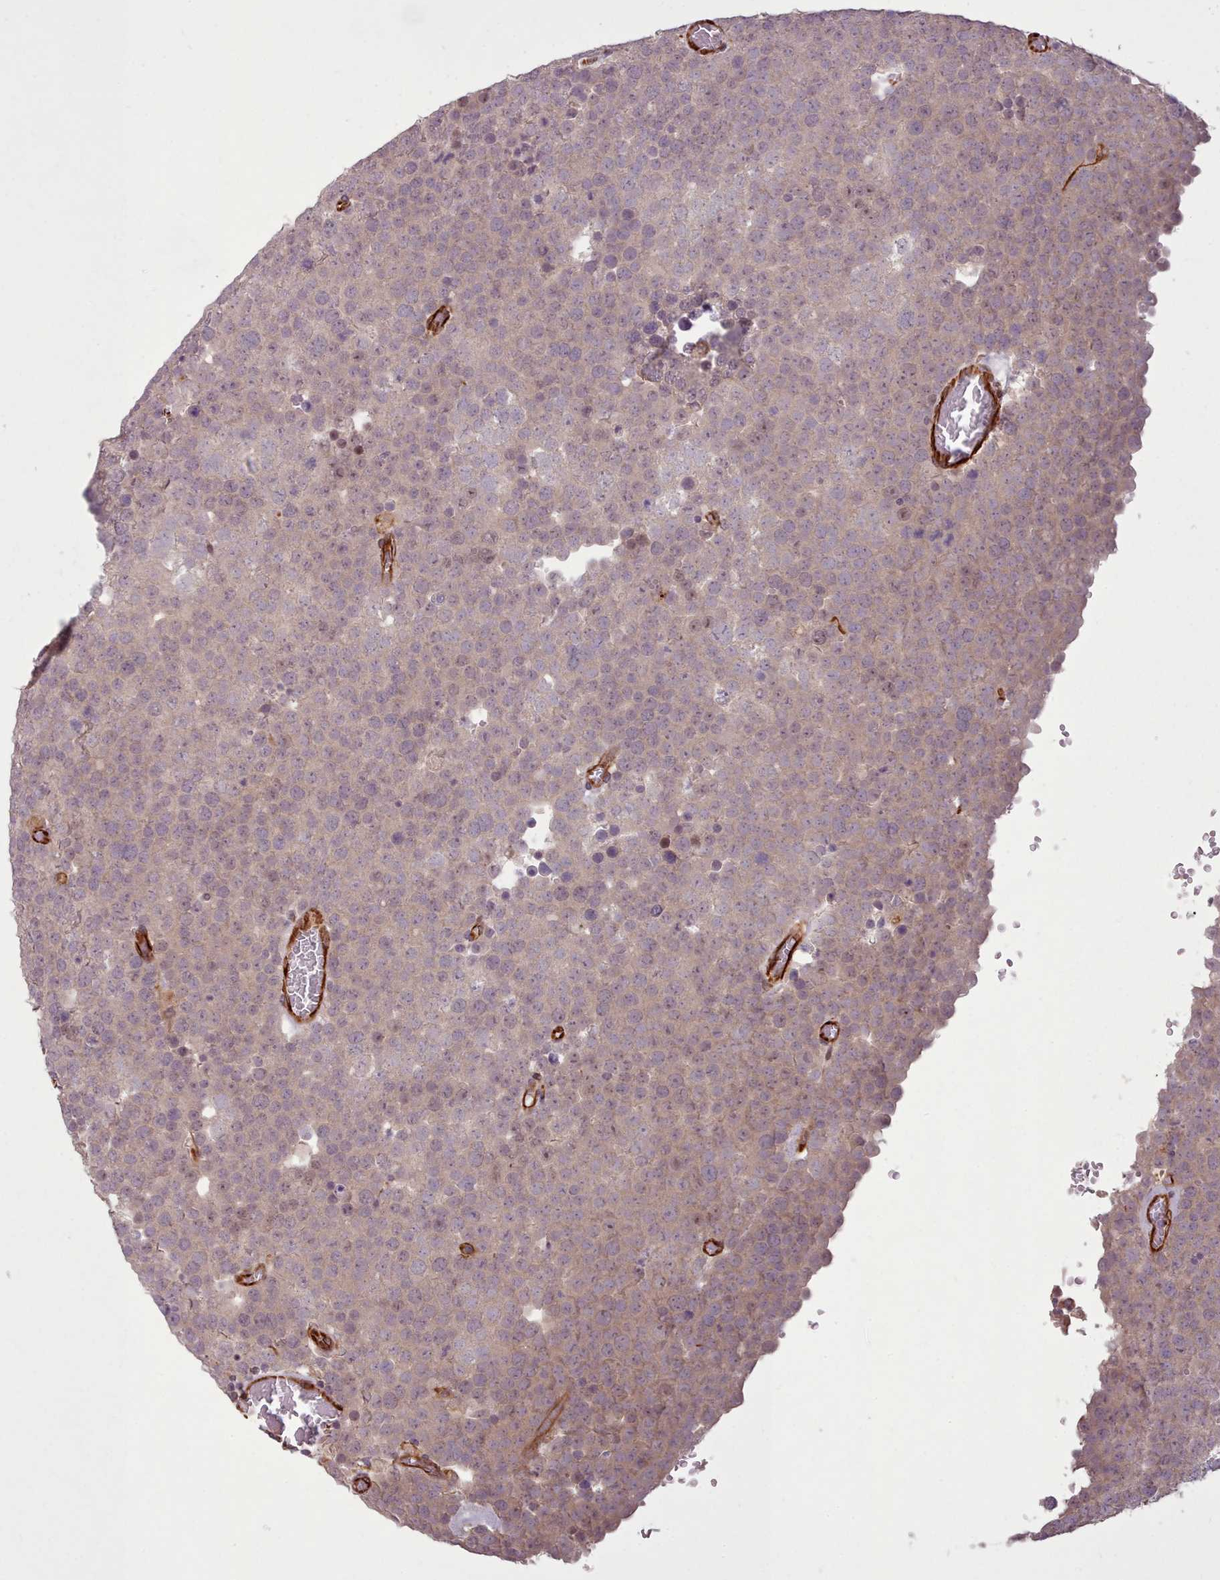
{"staining": {"intensity": "negative", "quantity": "none", "location": "none"}, "tissue": "testis cancer", "cell_type": "Tumor cells", "image_type": "cancer", "snomed": [{"axis": "morphology", "description": "Normal tissue, NOS"}, {"axis": "morphology", "description": "Seminoma, NOS"}, {"axis": "topography", "description": "Testis"}], "caption": "Immunohistochemical staining of human testis cancer (seminoma) reveals no significant staining in tumor cells. The staining is performed using DAB brown chromogen with nuclei counter-stained in using hematoxylin.", "gene": "GBGT1", "patient": {"sex": "male", "age": 71}}